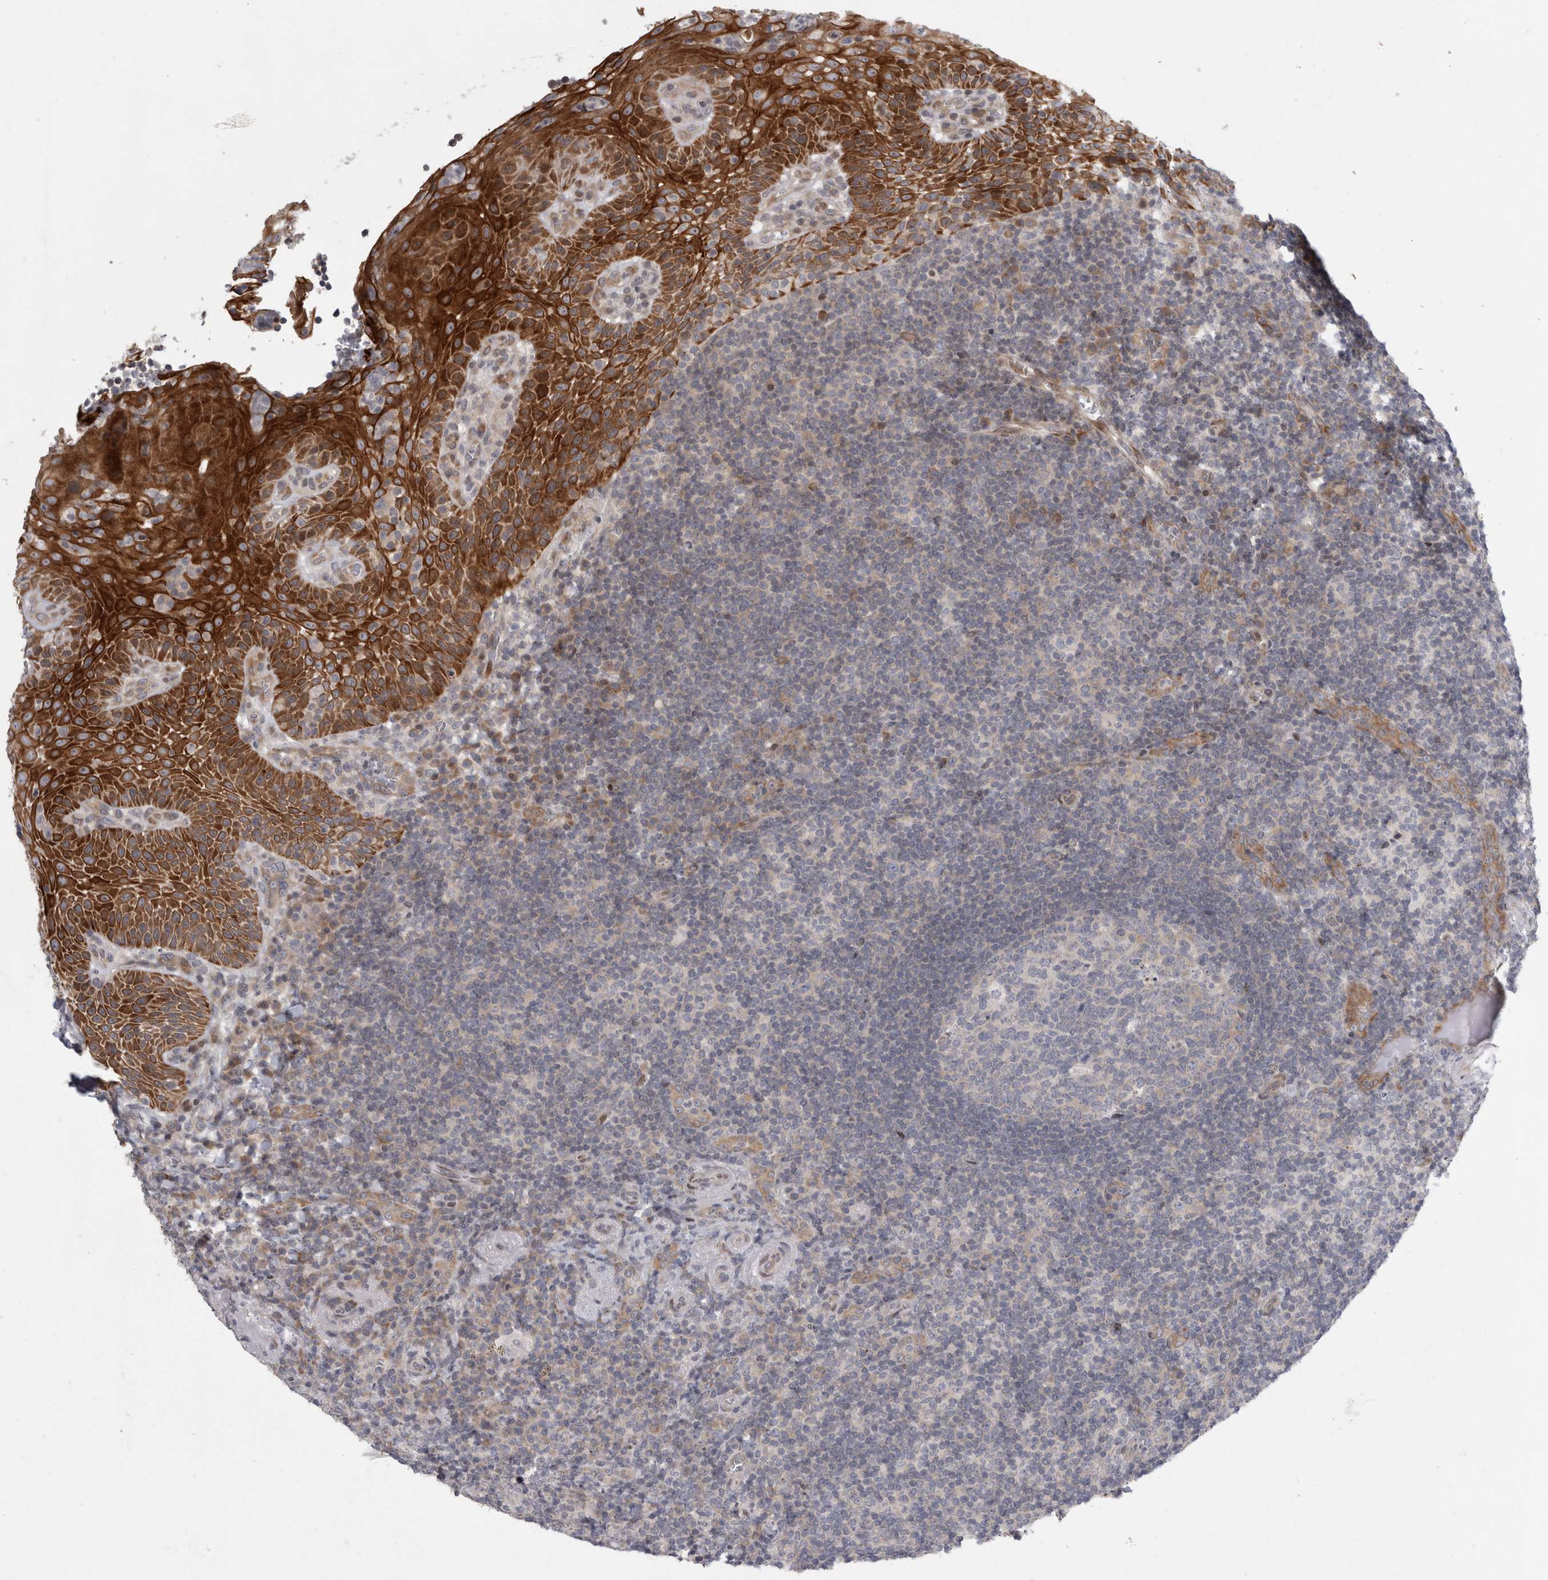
{"staining": {"intensity": "negative", "quantity": "none", "location": "none"}, "tissue": "tonsil", "cell_type": "Germinal center cells", "image_type": "normal", "snomed": [{"axis": "morphology", "description": "Normal tissue, NOS"}, {"axis": "topography", "description": "Tonsil"}], "caption": "The micrograph reveals no staining of germinal center cells in unremarkable tonsil.", "gene": "UTP25", "patient": {"sex": "male", "age": 37}}